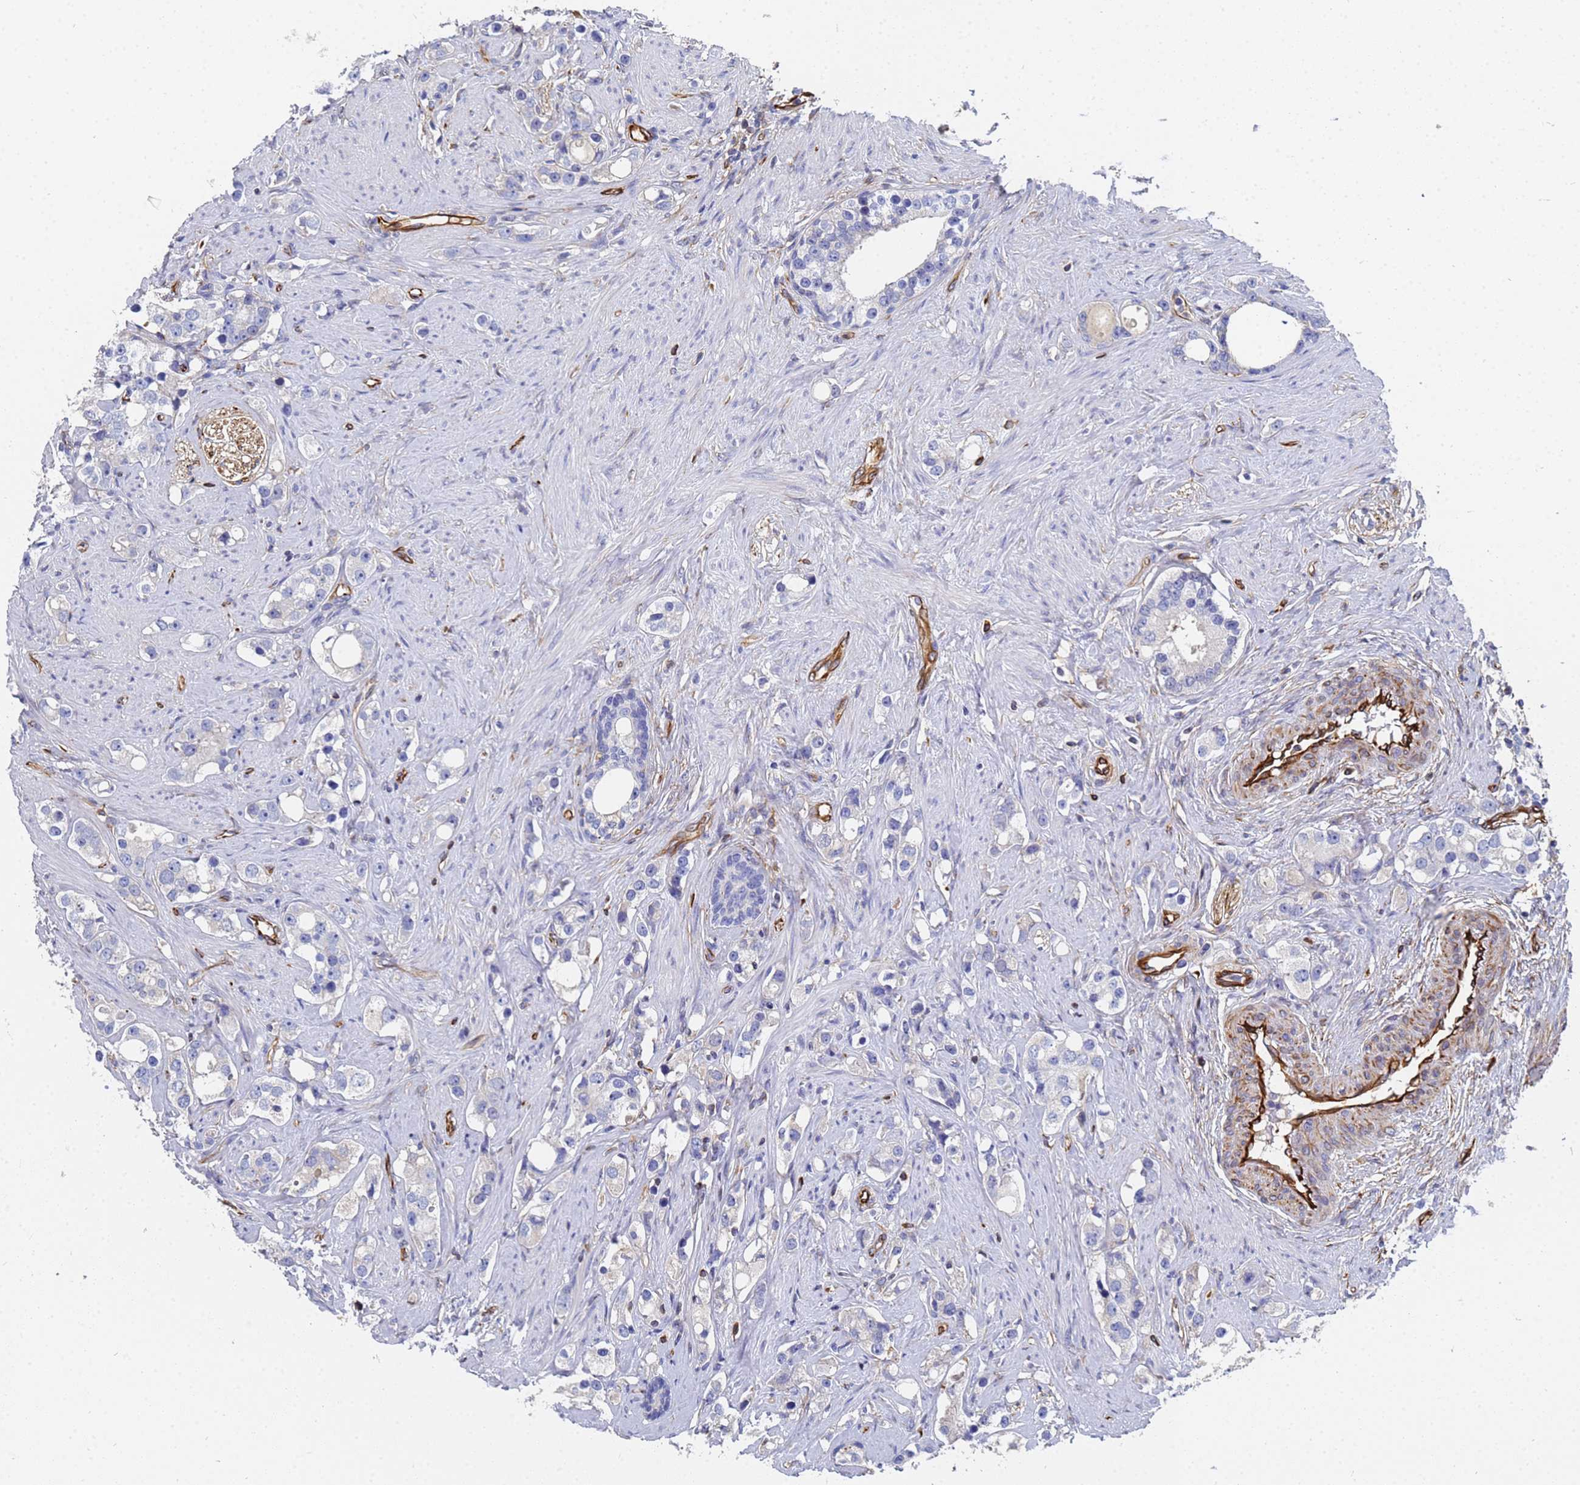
{"staining": {"intensity": "negative", "quantity": "none", "location": "none"}, "tissue": "prostate cancer", "cell_type": "Tumor cells", "image_type": "cancer", "snomed": [{"axis": "morphology", "description": "Adenocarcinoma, High grade"}, {"axis": "topography", "description": "Prostate"}], "caption": "This histopathology image is of high-grade adenocarcinoma (prostate) stained with IHC to label a protein in brown with the nuclei are counter-stained blue. There is no staining in tumor cells.", "gene": "SYT13", "patient": {"sex": "male", "age": 63}}